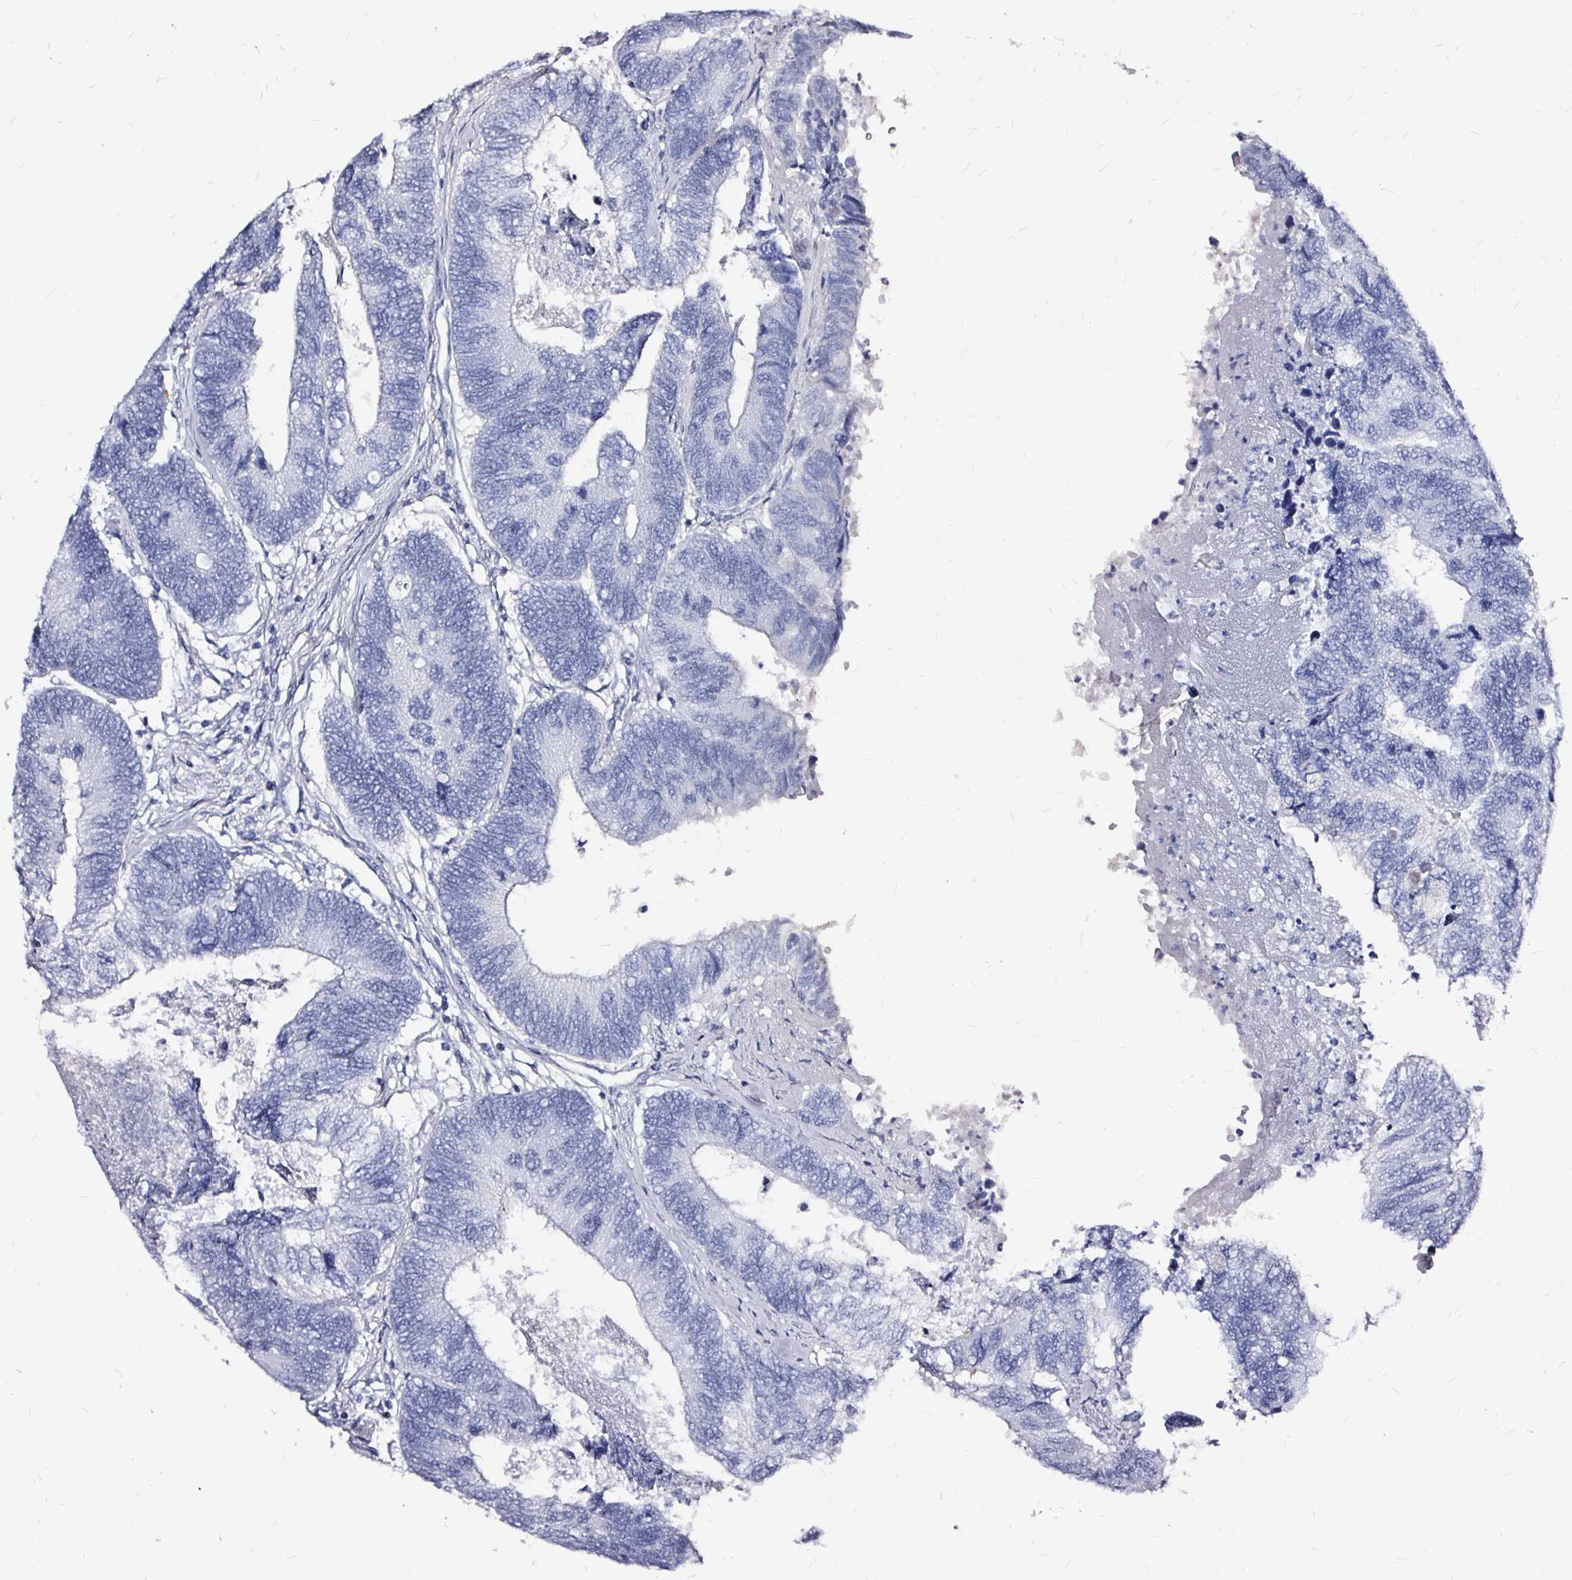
{"staining": {"intensity": "negative", "quantity": "none", "location": "none"}, "tissue": "colorectal cancer", "cell_type": "Tumor cells", "image_type": "cancer", "snomed": [{"axis": "morphology", "description": "Adenocarcinoma, NOS"}, {"axis": "topography", "description": "Colon"}], "caption": "A micrograph of adenocarcinoma (colorectal) stained for a protein displays no brown staining in tumor cells.", "gene": "LUZP4", "patient": {"sex": "female", "age": 67}}